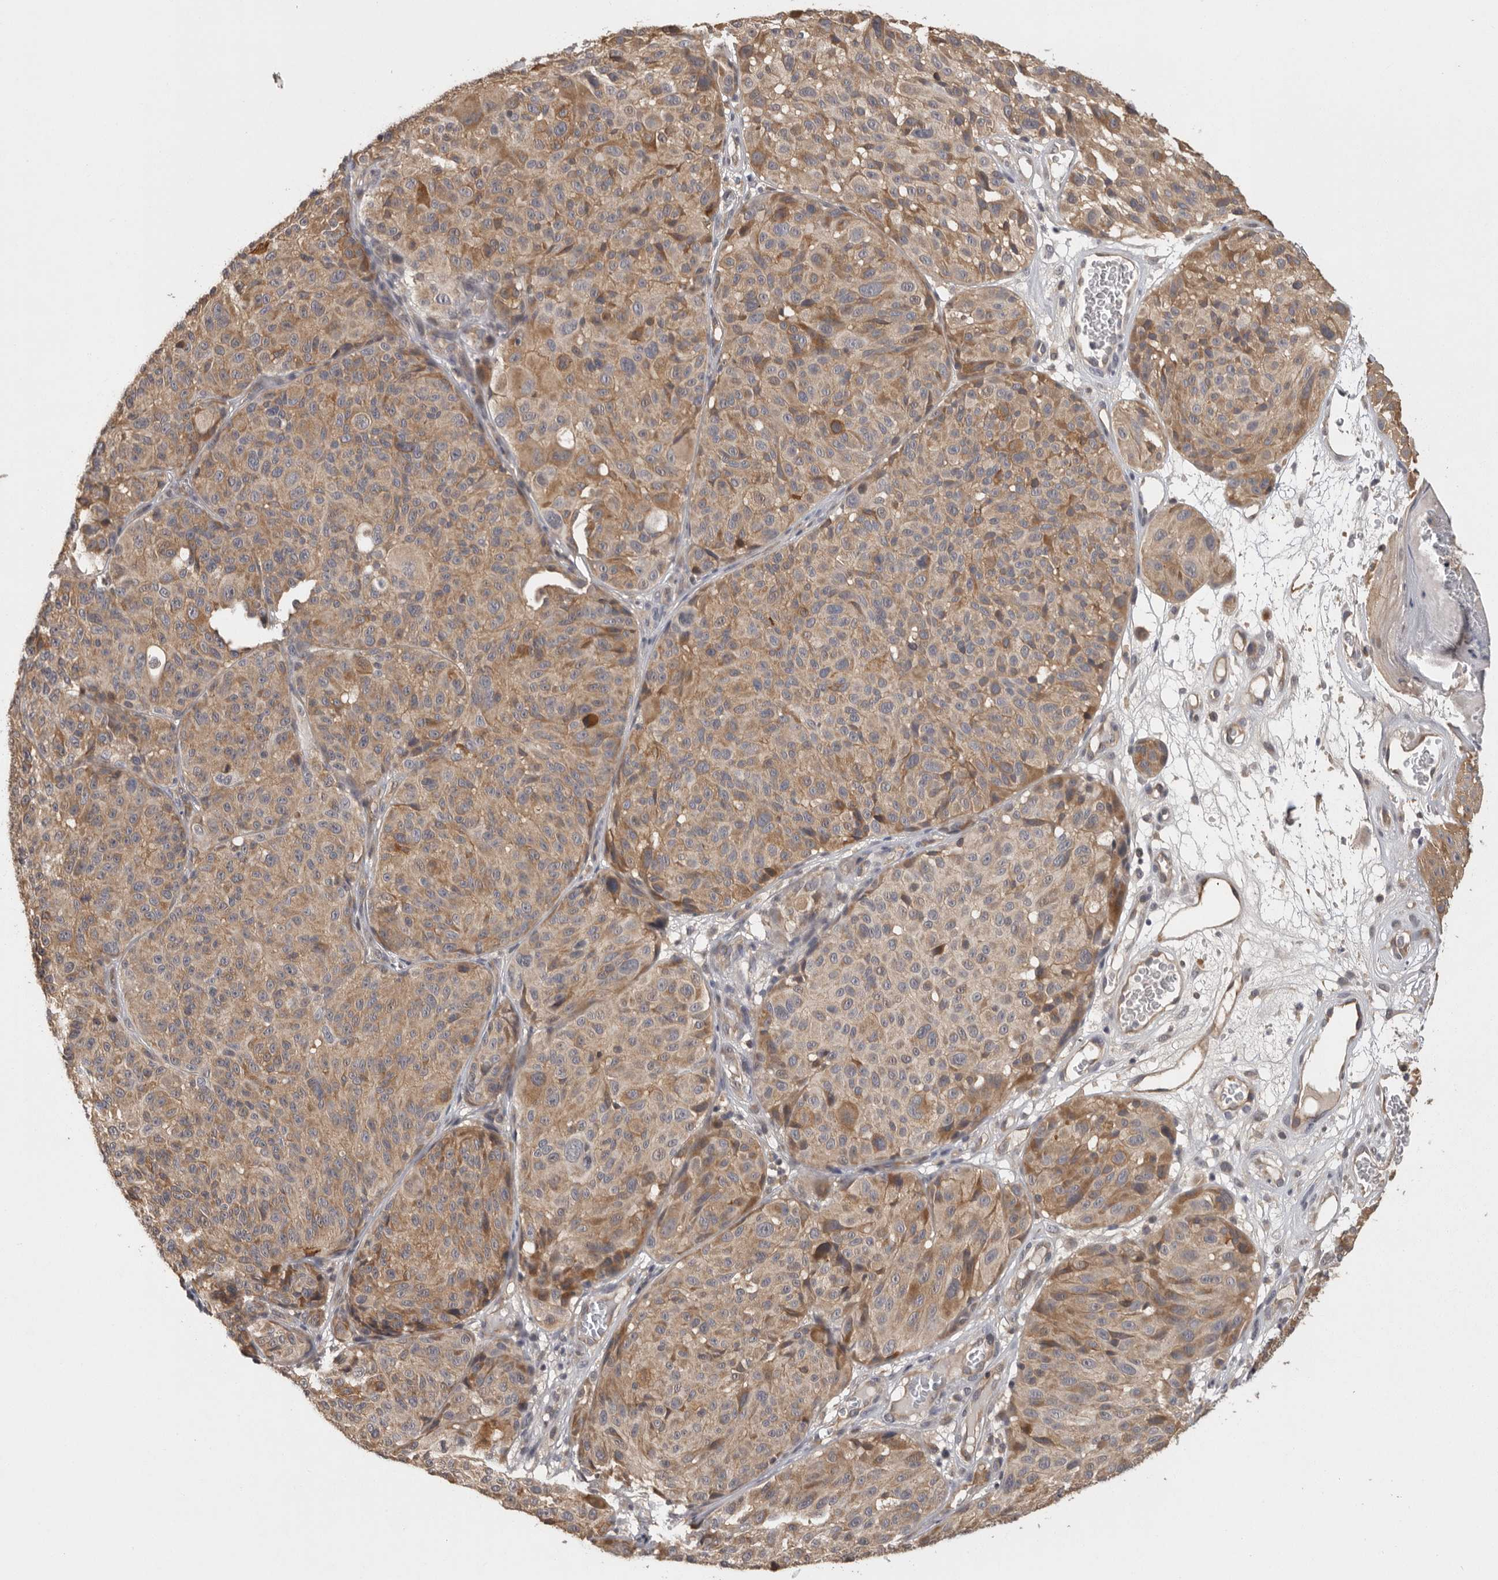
{"staining": {"intensity": "moderate", "quantity": ">75%", "location": "cytoplasmic/membranous"}, "tissue": "melanoma", "cell_type": "Tumor cells", "image_type": "cancer", "snomed": [{"axis": "morphology", "description": "Malignant melanoma, NOS"}, {"axis": "topography", "description": "Skin"}], "caption": "This micrograph displays malignant melanoma stained with immunohistochemistry (IHC) to label a protein in brown. The cytoplasmic/membranous of tumor cells show moderate positivity for the protein. Nuclei are counter-stained blue.", "gene": "BAIAP2", "patient": {"sex": "male", "age": 83}}